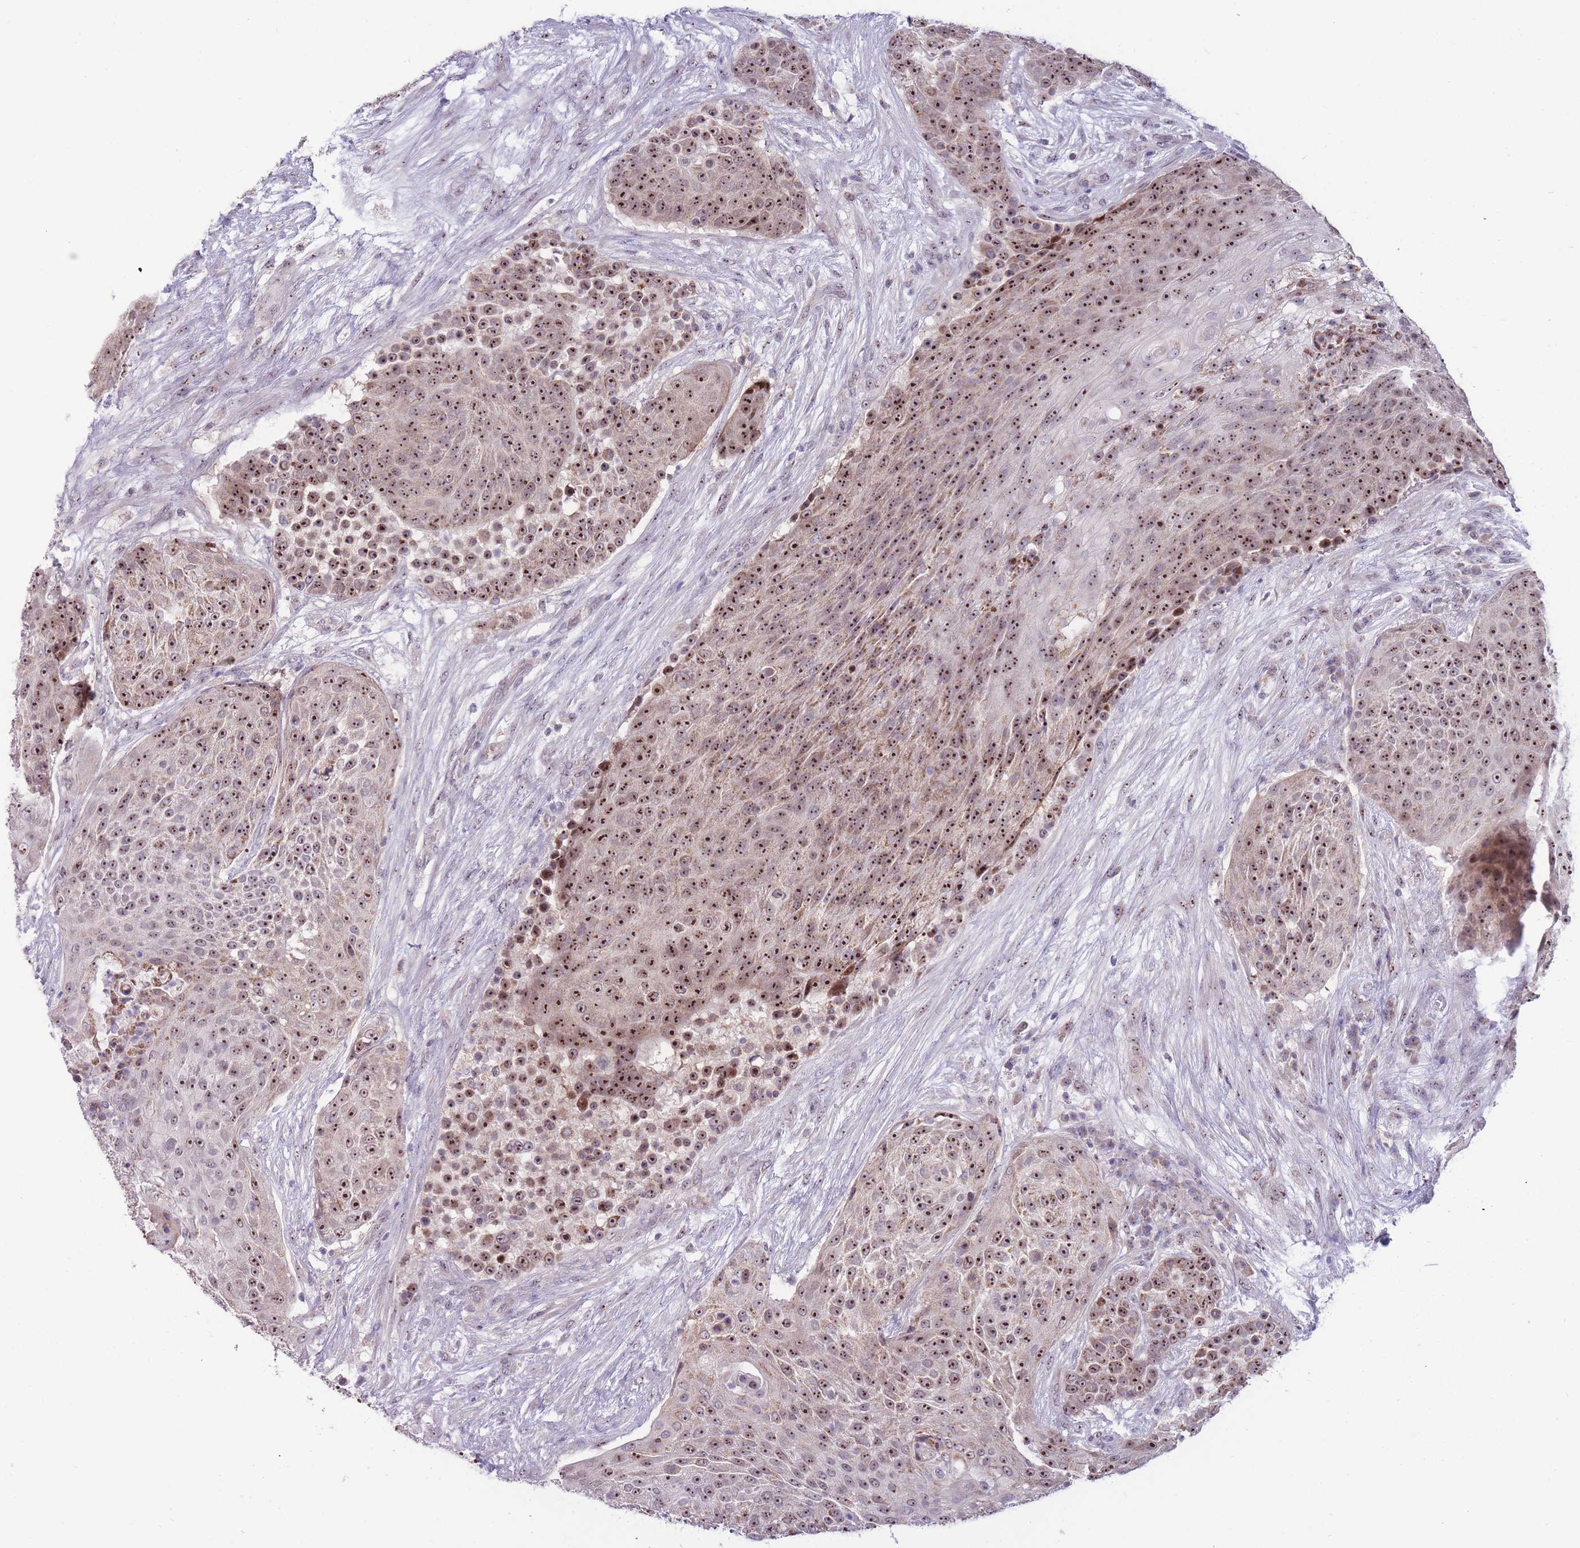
{"staining": {"intensity": "strong", "quantity": ">75%", "location": "nuclear"}, "tissue": "urothelial cancer", "cell_type": "Tumor cells", "image_type": "cancer", "snomed": [{"axis": "morphology", "description": "Urothelial carcinoma, High grade"}, {"axis": "topography", "description": "Urinary bladder"}], "caption": "Urothelial cancer stained with DAB immunohistochemistry (IHC) reveals high levels of strong nuclear expression in approximately >75% of tumor cells.", "gene": "MCIDAS", "patient": {"sex": "female", "age": 63}}